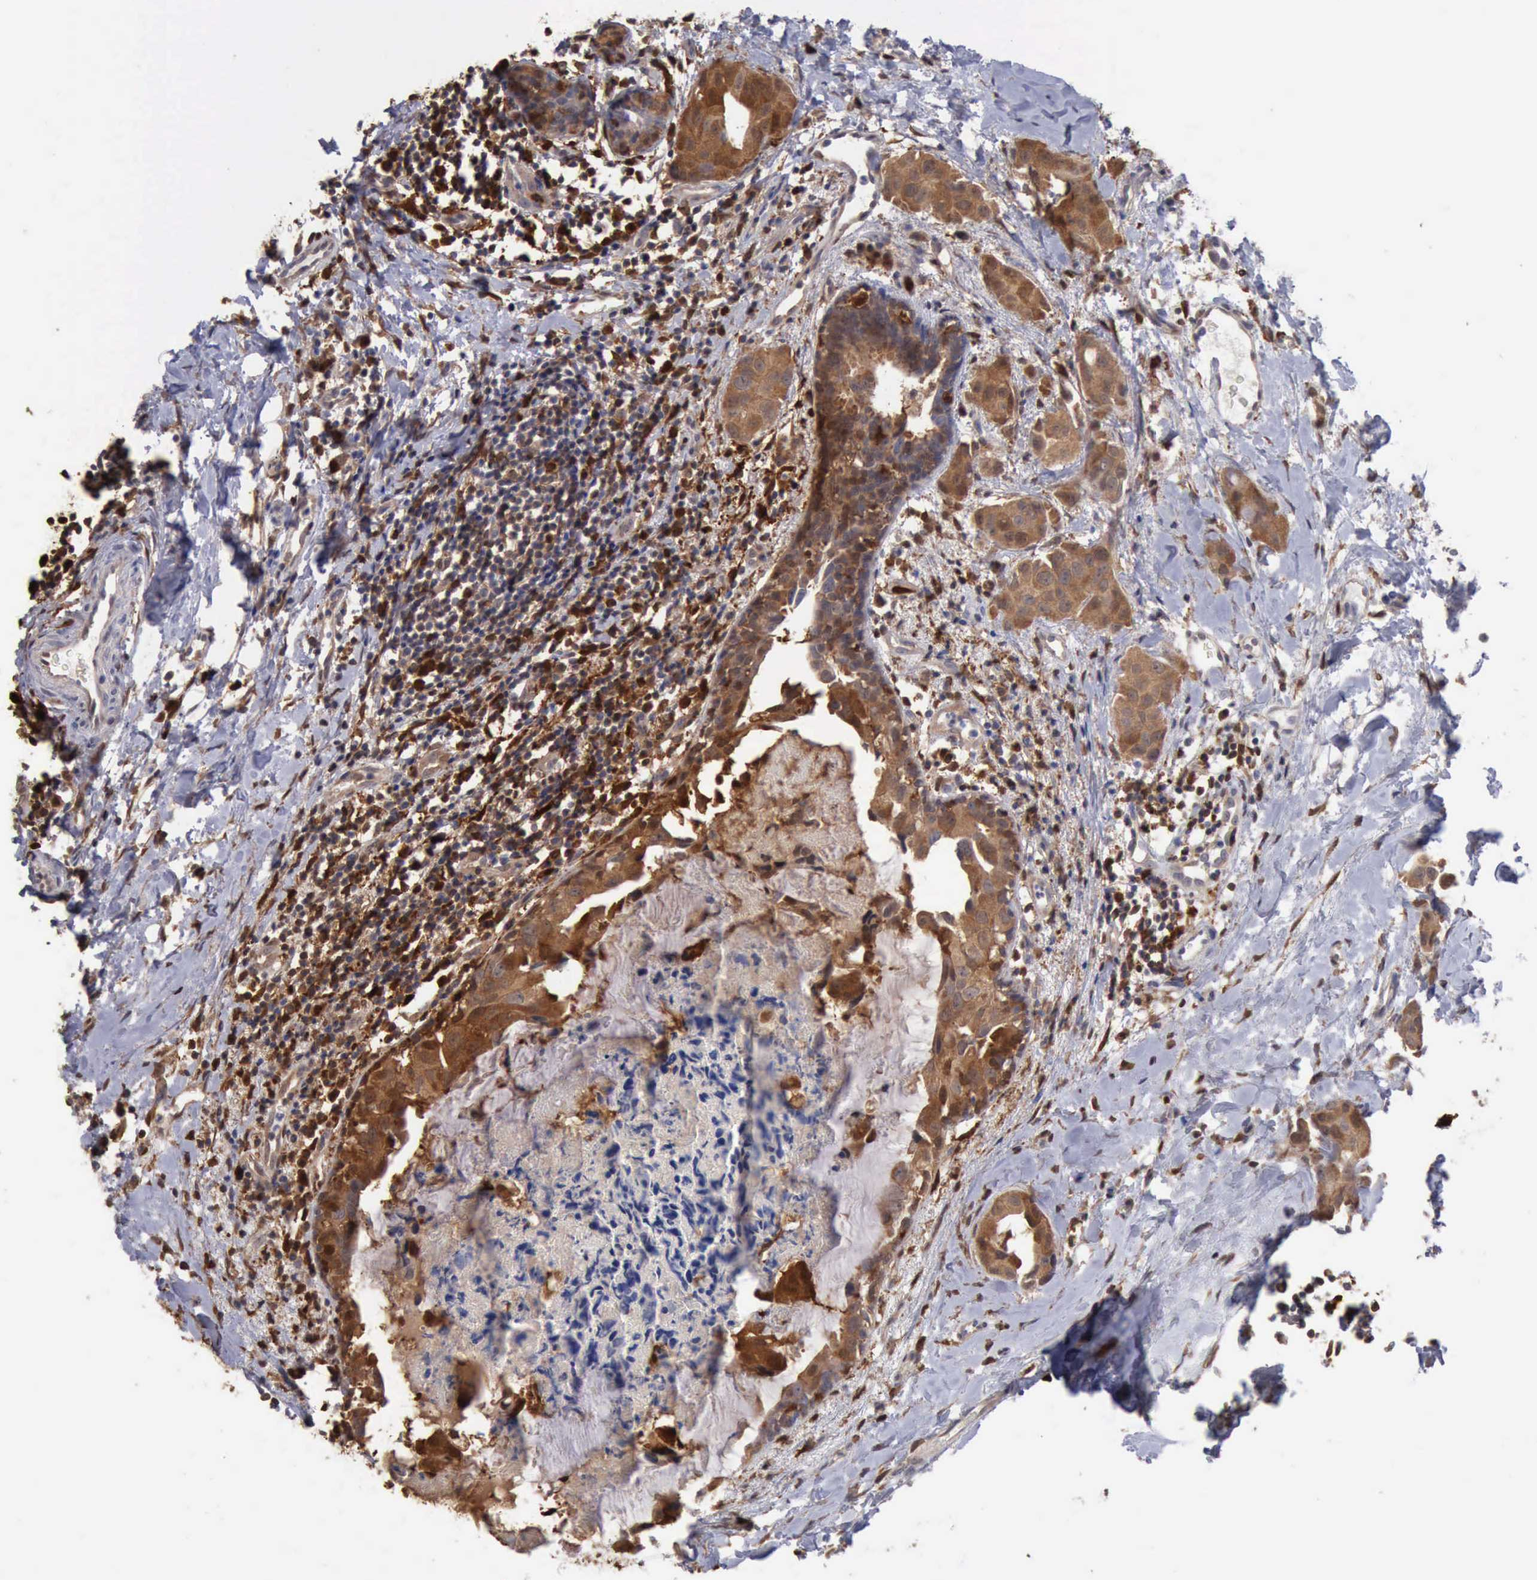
{"staining": {"intensity": "moderate", "quantity": ">75%", "location": "cytoplasmic/membranous"}, "tissue": "breast cancer", "cell_type": "Tumor cells", "image_type": "cancer", "snomed": [{"axis": "morphology", "description": "Duct carcinoma"}, {"axis": "topography", "description": "Breast"}], "caption": "Moderate cytoplasmic/membranous staining for a protein is identified in approximately >75% of tumor cells of breast cancer using IHC.", "gene": "STAT1", "patient": {"sex": "female", "age": 40}}